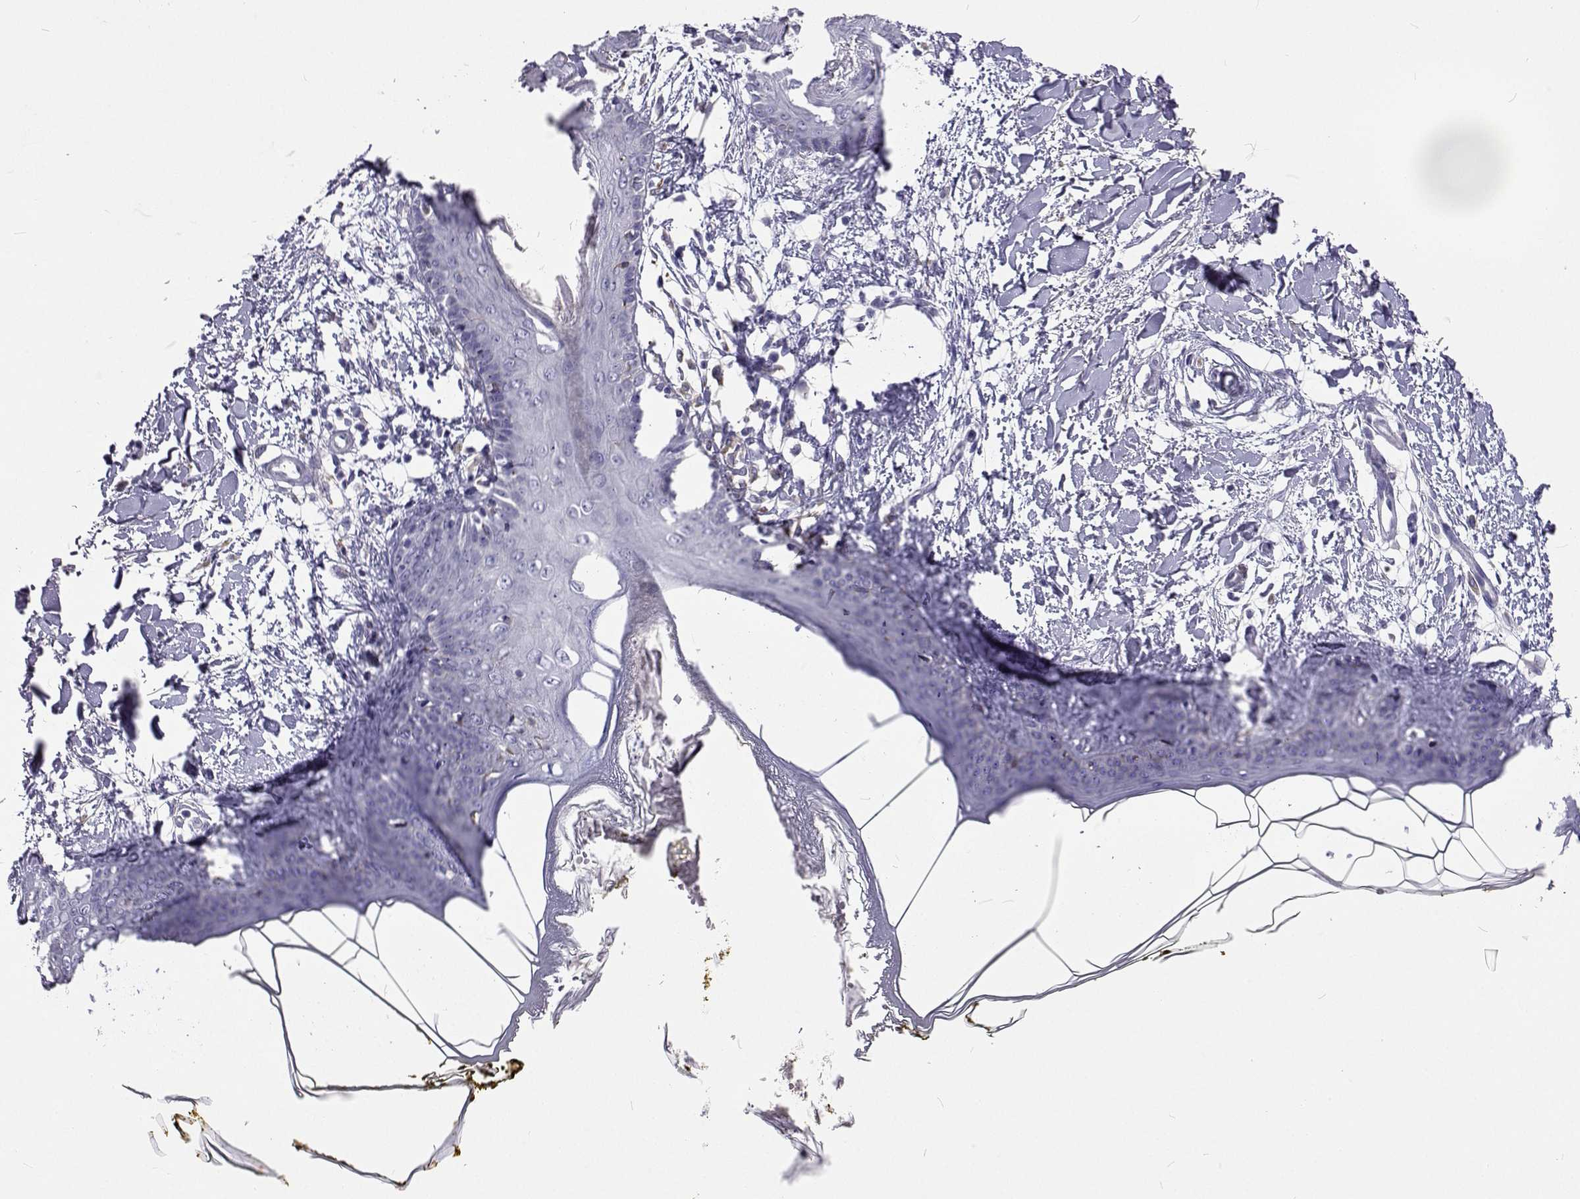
{"staining": {"intensity": "negative", "quantity": "none", "location": "none"}, "tissue": "skin", "cell_type": "Fibroblasts", "image_type": "normal", "snomed": [{"axis": "morphology", "description": "Normal tissue, NOS"}, {"axis": "topography", "description": "Skin"}], "caption": "Immunohistochemistry of benign skin demonstrates no expression in fibroblasts. (DAB immunohistochemistry (IHC) with hematoxylin counter stain).", "gene": "LHFPL7", "patient": {"sex": "female", "age": 34}}